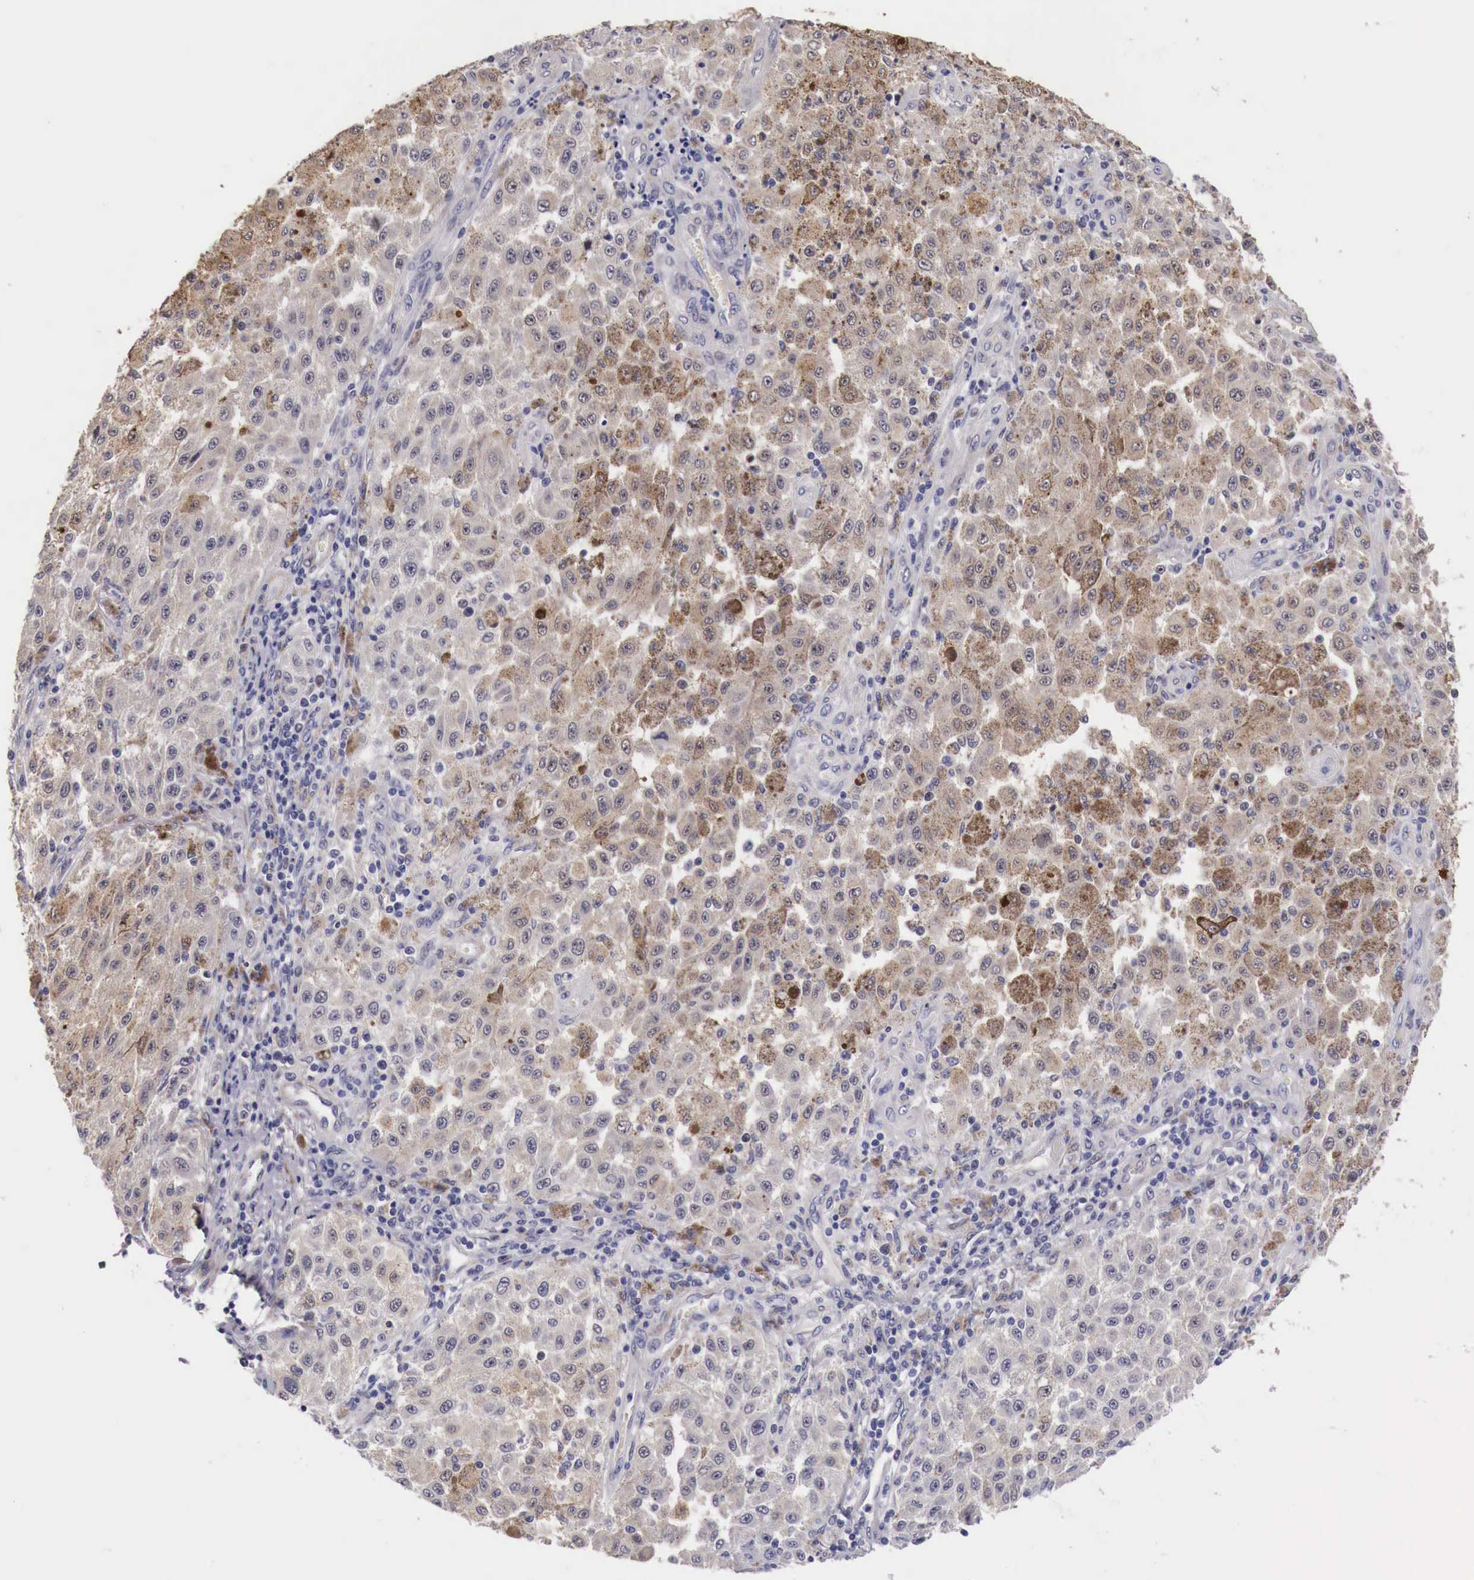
{"staining": {"intensity": "strong", "quantity": "25%-75%", "location": "cytoplasmic/membranous,nuclear"}, "tissue": "melanoma", "cell_type": "Tumor cells", "image_type": "cancer", "snomed": [{"axis": "morphology", "description": "Malignant melanoma, NOS"}, {"axis": "topography", "description": "Skin"}], "caption": "Protein staining of melanoma tissue displays strong cytoplasmic/membranous and nuclear staining in approximately 25%-75% of tumor cells.", "gene": "ENOX2", "patient": {"sex": "female", "age": 64}}